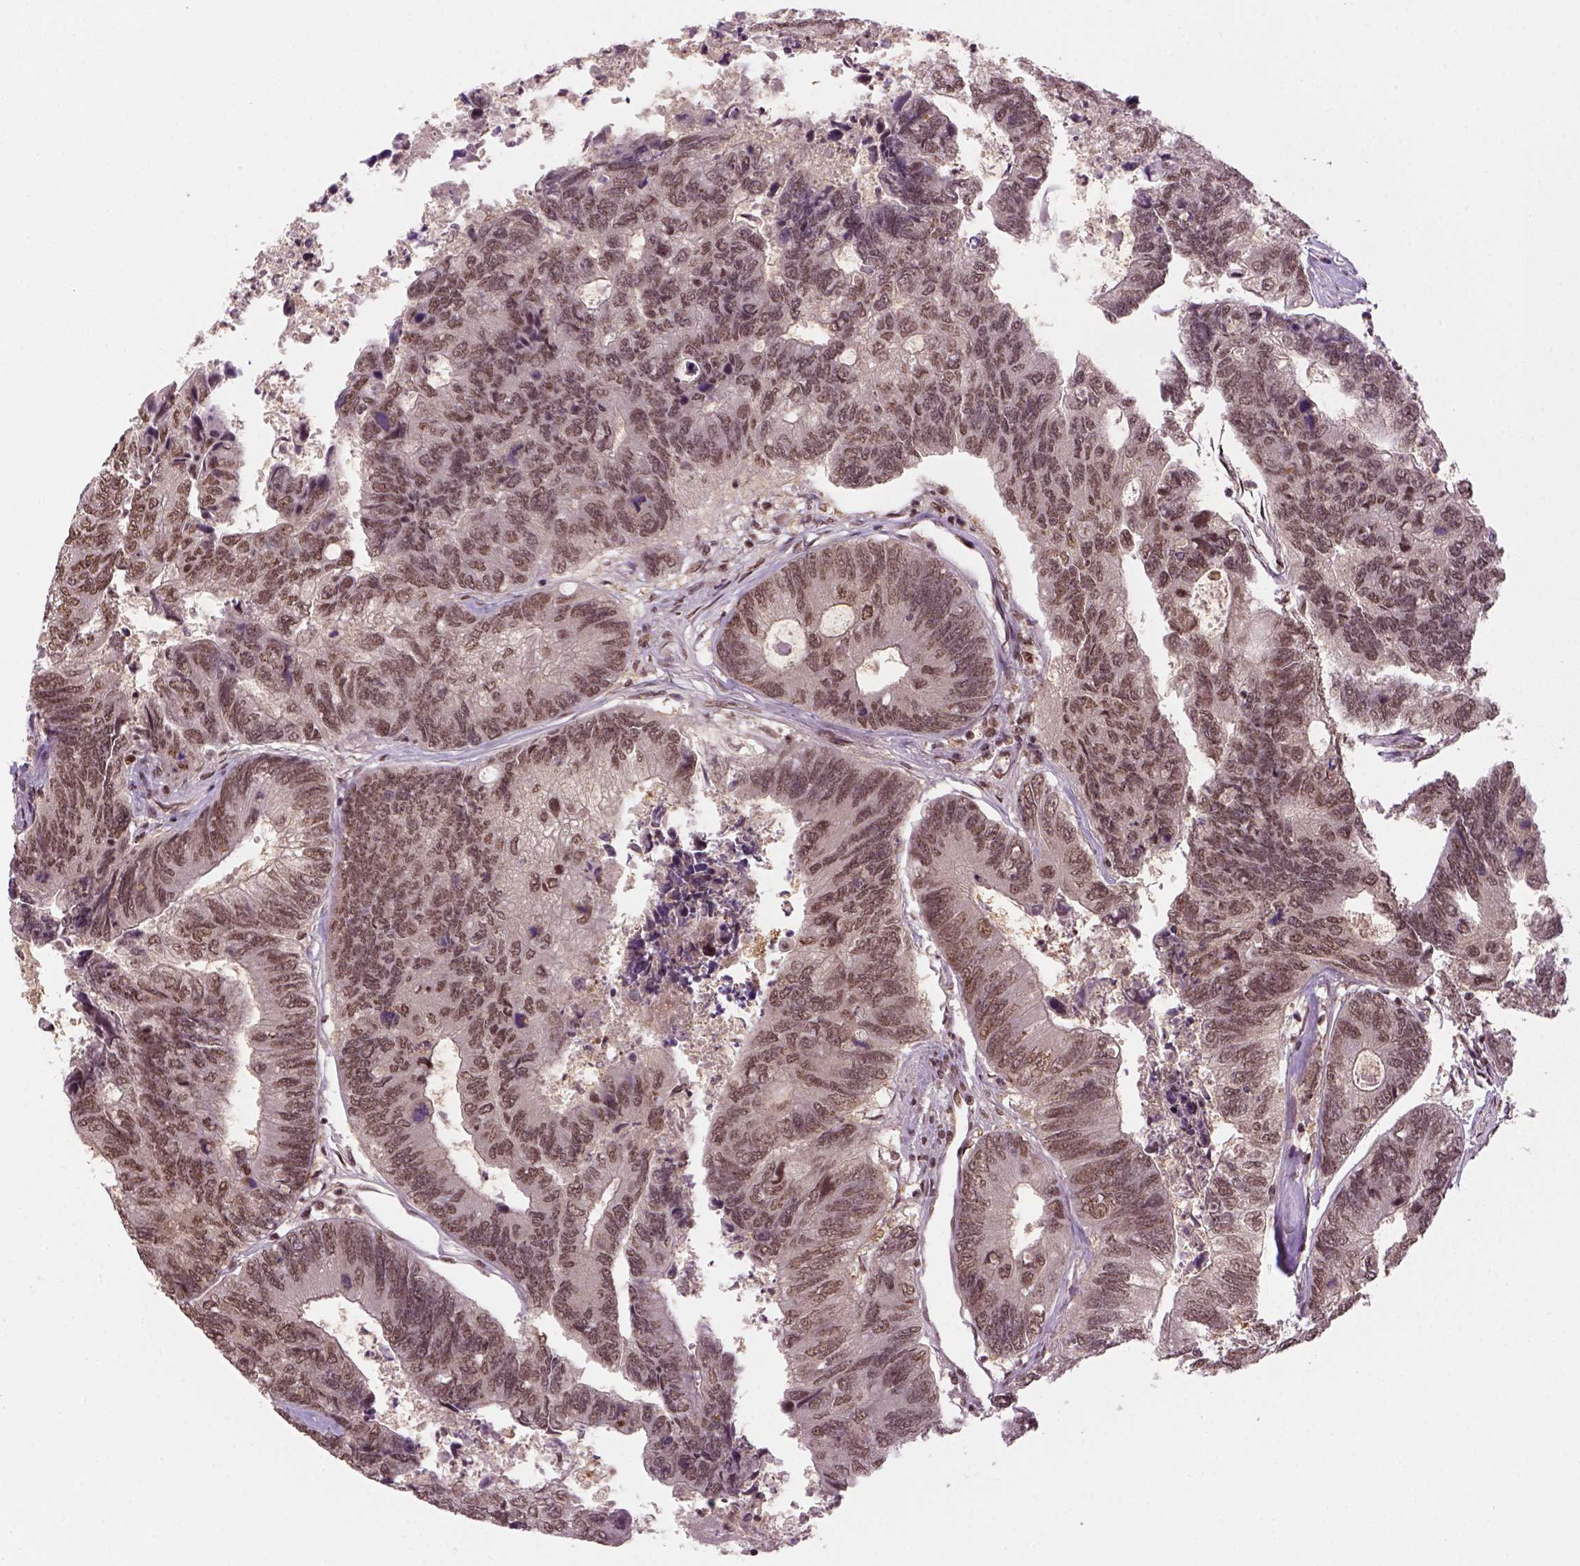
{"staining": {"intensity": "weak", "quantity": ">75%", "location": "nuclear"}, "tissue": "colorectal cancer", "cell_type": "Tumor cells", "image_type": "cancer", "snomed": [{"axis": "morphology", "description": "Adenocarcinoma, NOS"}, {"axis": "topography", "description": "Colon"}], "caption": "Adenocarcinoma (colorectal) stained with a protein marker displays weak staining in tumor cells.", "gene": "GOT1", "patient": {"sex": "female", "age": 67}}